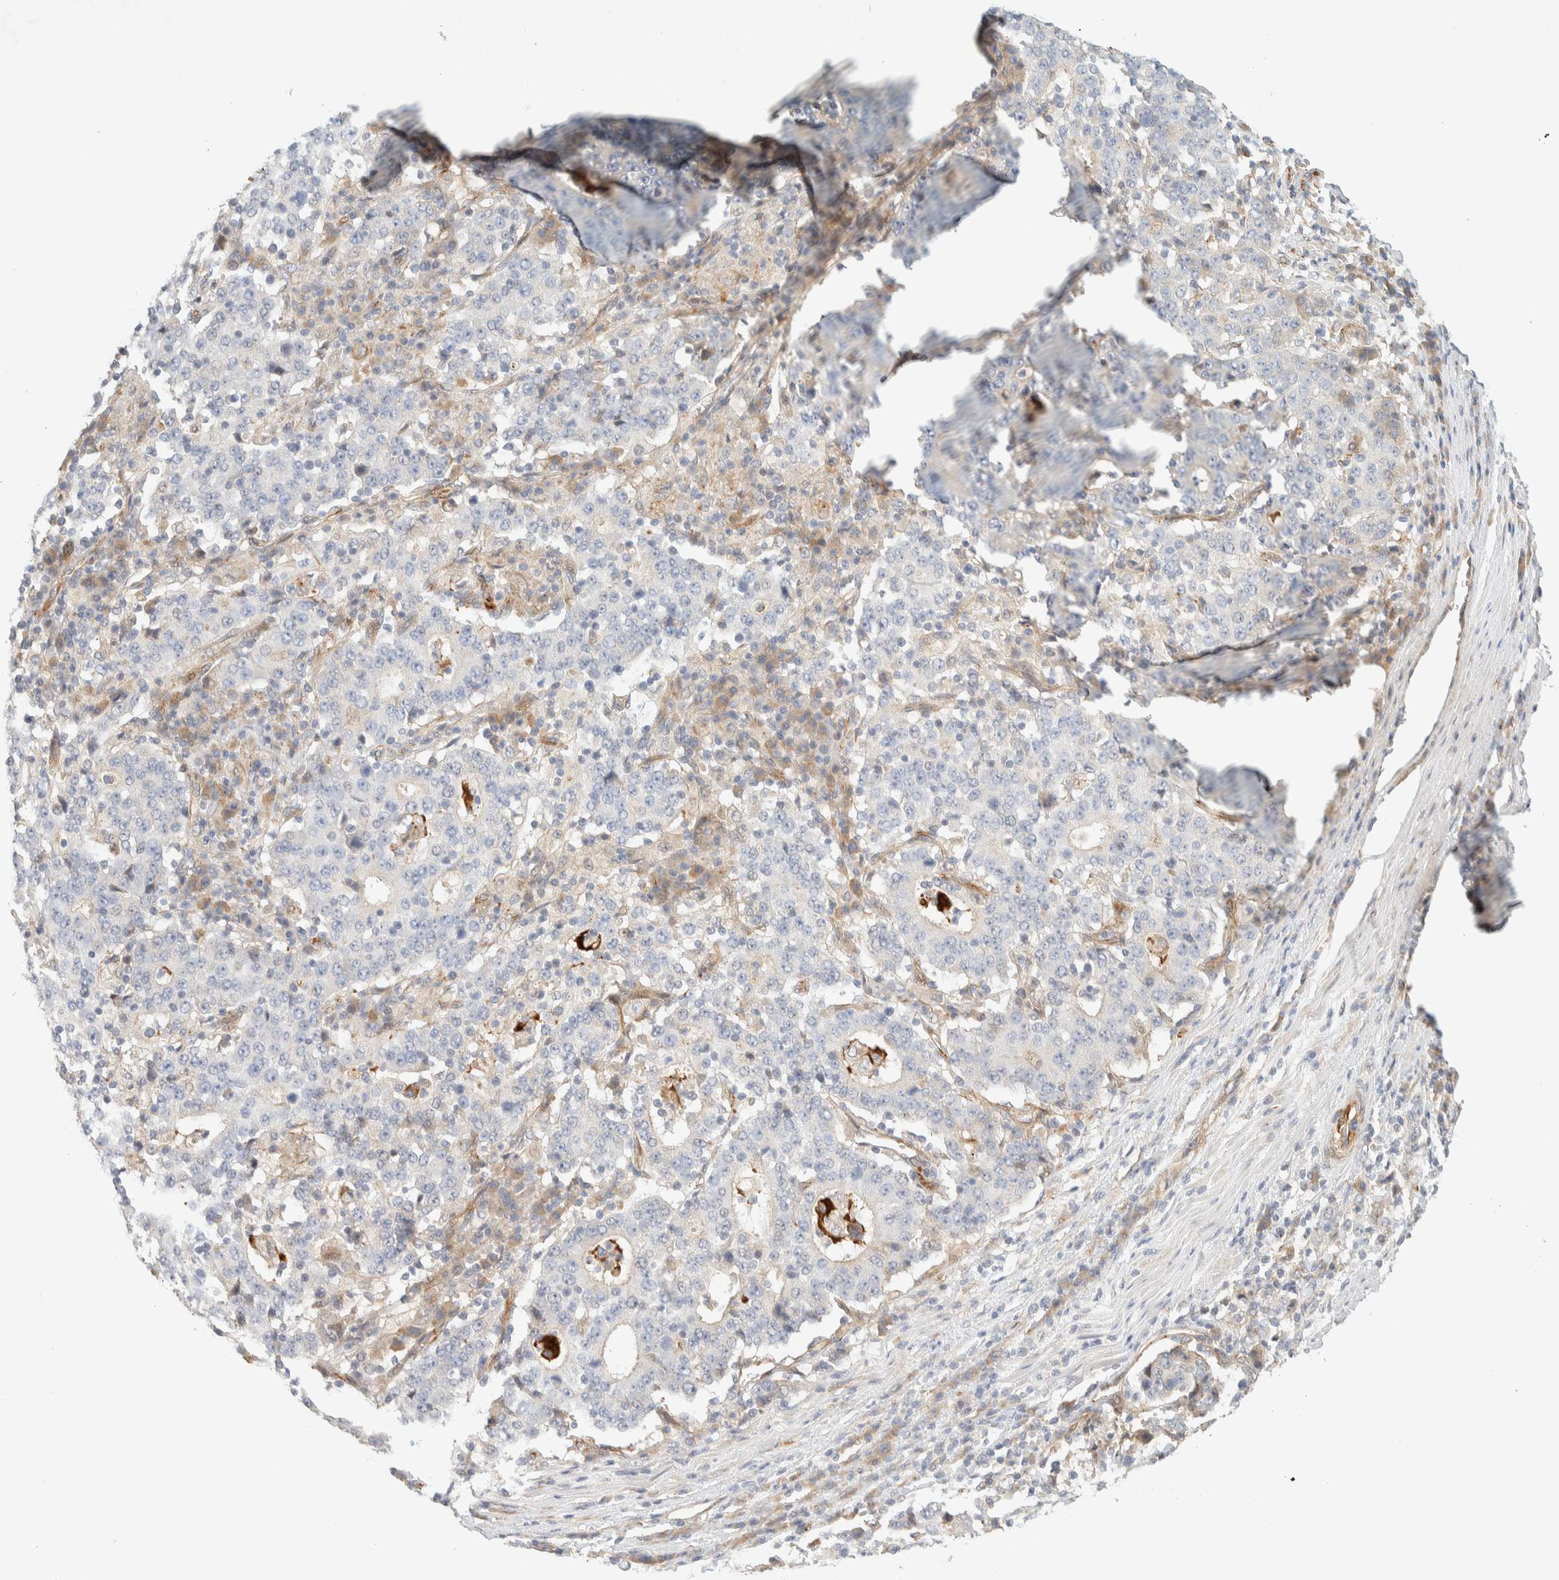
{"staining": {"intensity": "negative", "quantity": "none", "location": "none"}, "tissue": "stomach cancer", "cell_type": "Tumor cells", "image_type": "cancer", "snomed": [{"axis": "morphology", "description": "Adenocarcinoma, NOS"}, {"axis": "topography", "description": "Stomach"}], "caption": "A histopathology image of human stomach adenocarcinoma is negative for staining in tumor cells.", "gene": "FAT1", "patient": {"sex": "male", "age": 59}}